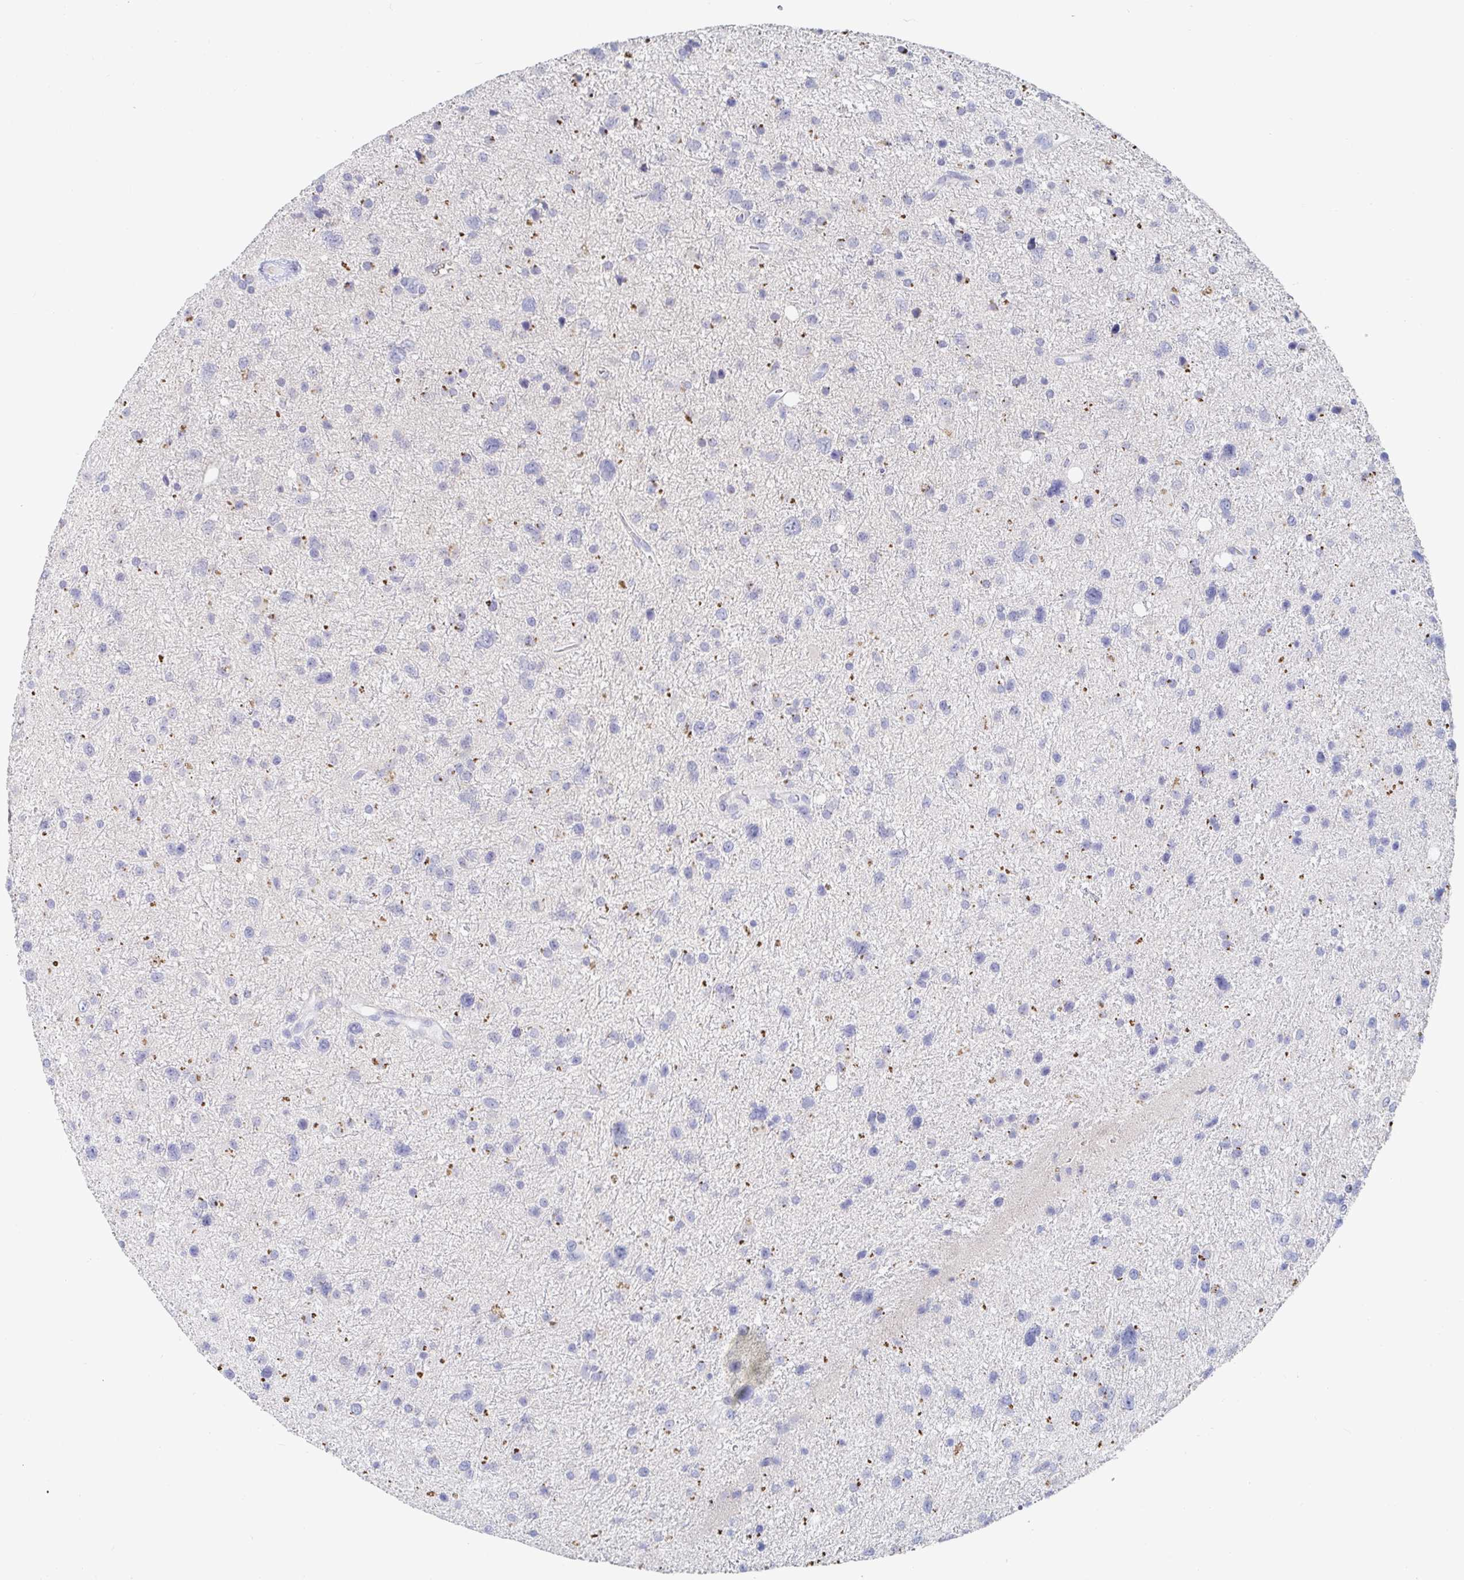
{"staining": {"intensity": "negative", "quantity": "none", "location": "none"}, "tissue": "glioma", "cell_type": "Tumor cells", "image_type": "cancer", "snomed": [{"axis": "morphology", "description": "Glioma, malignant, Low grade"}, {"axis": "topography", "description": "Brain"}], "caption": "Tumor cells show no significant expression in malignant glioma (low-grade).", "gene": "ZNF430", "patient": {"sex": "female", "age": 55}}